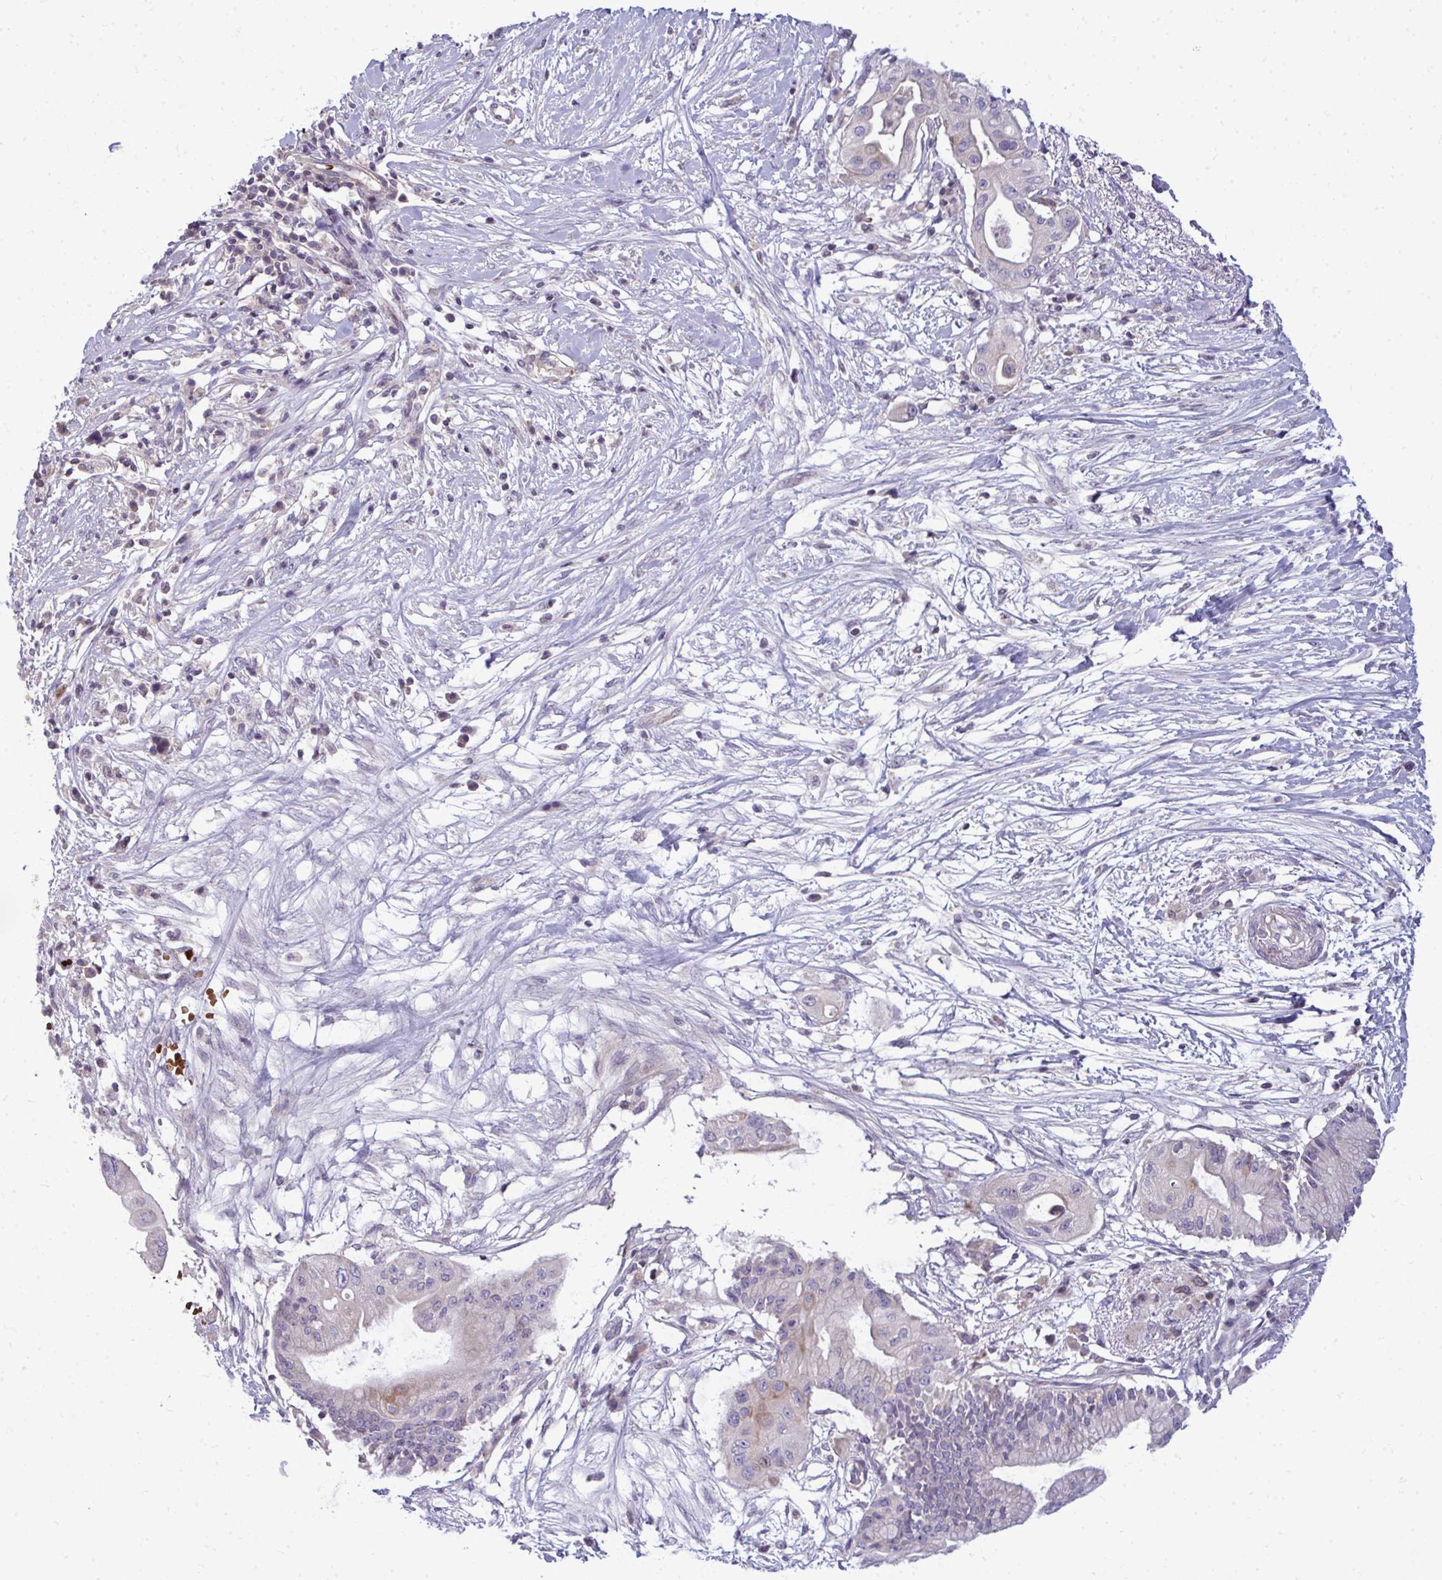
{"staining": {"intensity": "negative", "quantity": "none", "location": "none"}, "tissue": "pancreatic cancer", "cell_type": "Tumor cells", "image_type": "cancer", "snomed": [{"axis": "morphology", "description": "Adenocarcinoma, NOS"}, {"axis": "topography", "description": "Pancreas"}], "caption": "Pancreatic adenocarcinoma was stained to show a protein in brown. There is no significant positivity in tumor cells.", "gene": "SLC14A1", "patient": {"sex": "male", "age": 68}}